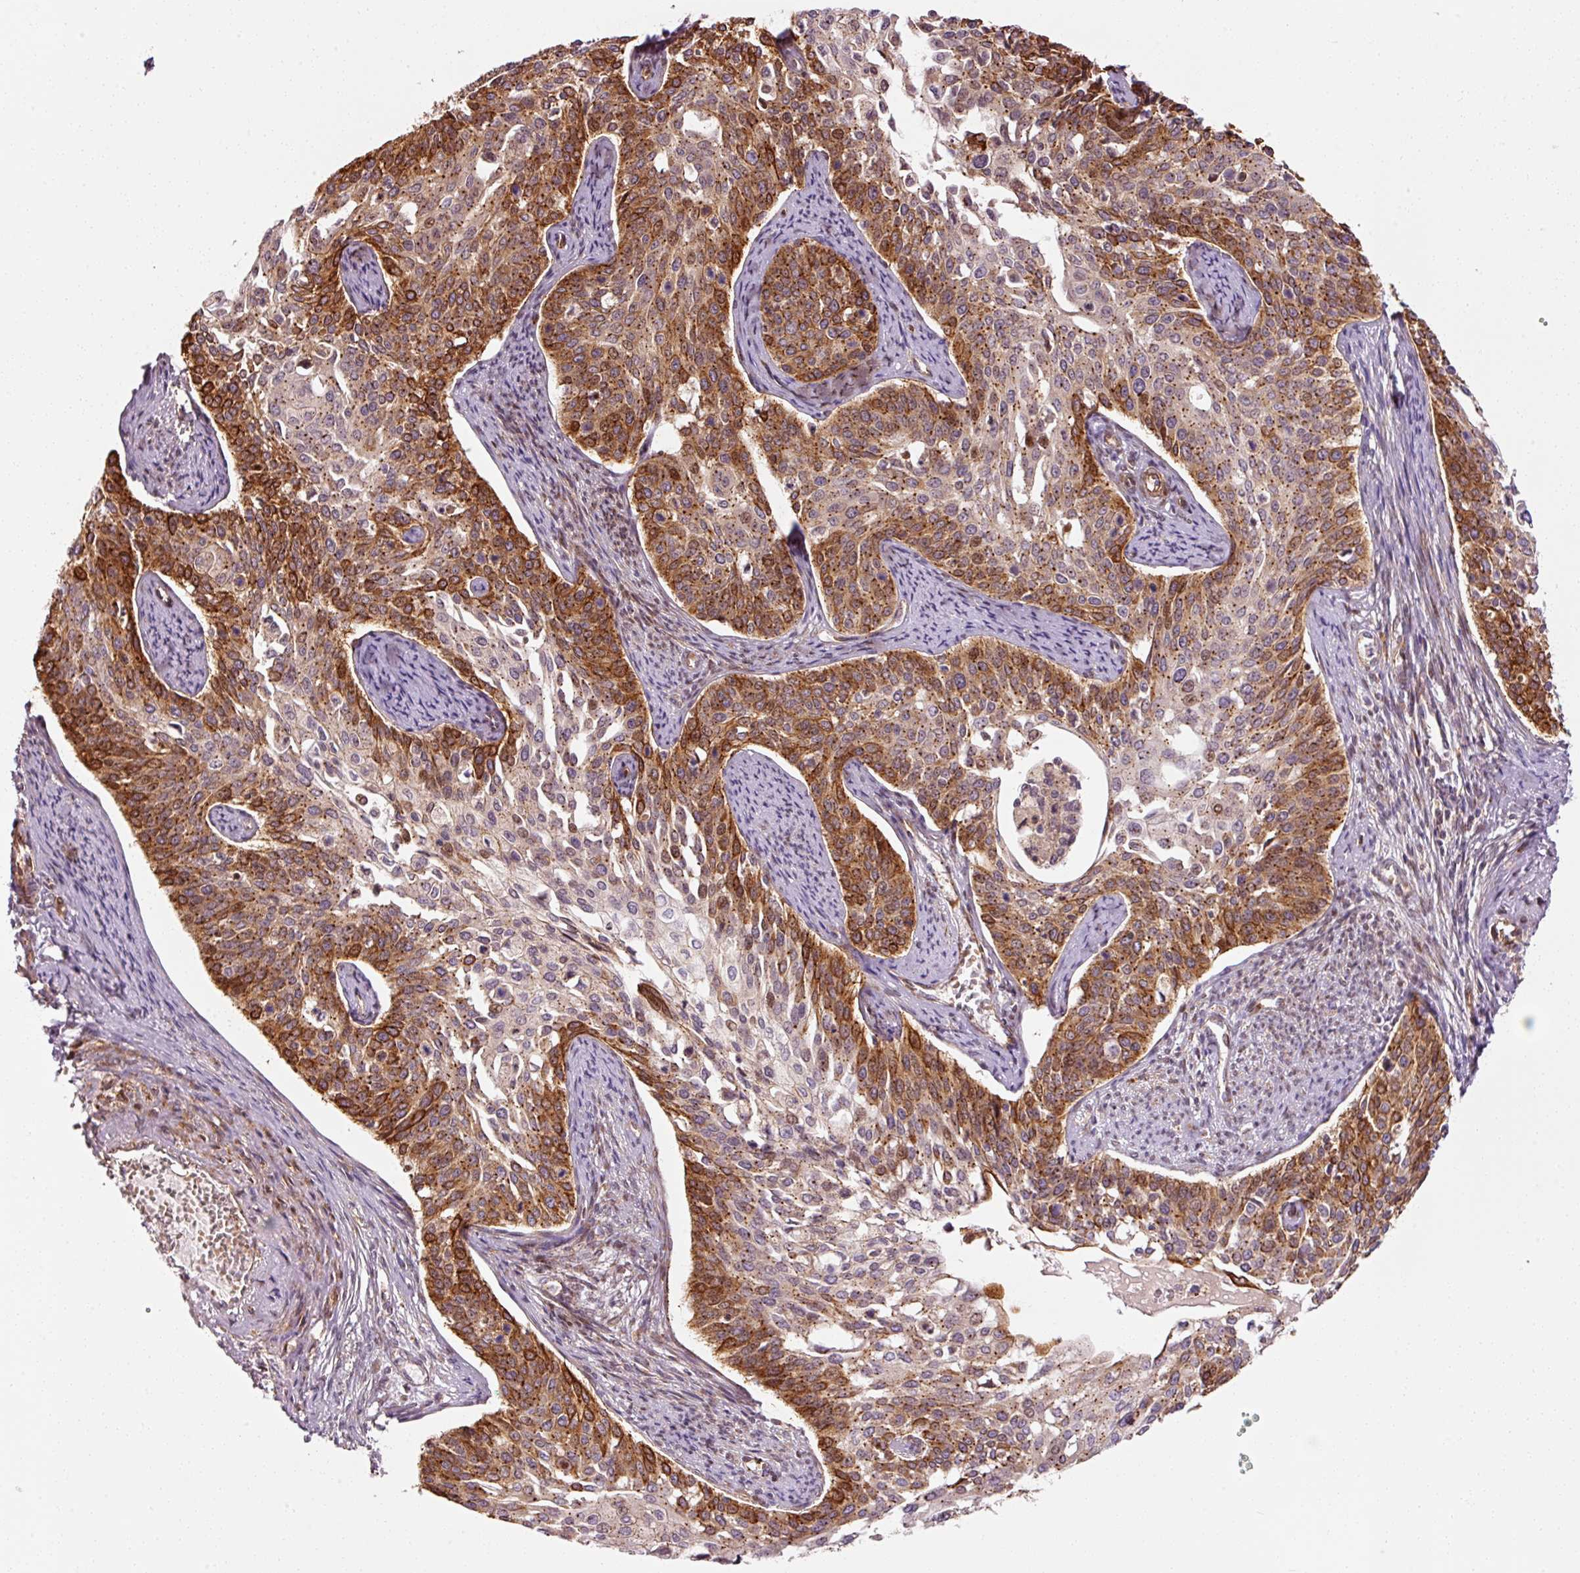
{"staining": {"intensity": "strong", "quantity": "25%-75%", "location": "cytoplasmic/membranous"}, "tissue": "cervical cancer", "cell_type": "Tumor cells", "image_type": "cancer", "snomed": [{"axis": "morphology", "description": "Squamous cell carcinoma, NOS"}, {"axis": "topography", "description": "Cervix"}], "caption": "A high-resolution histopathology image shows IHC staining of cervical cancer, which reveals strong cytoplasmic/membranous staining in about 25%-75% of tumor cells.", "gene": "ANKRD20A1", "patient": {"sex": "female", "age": 44}}